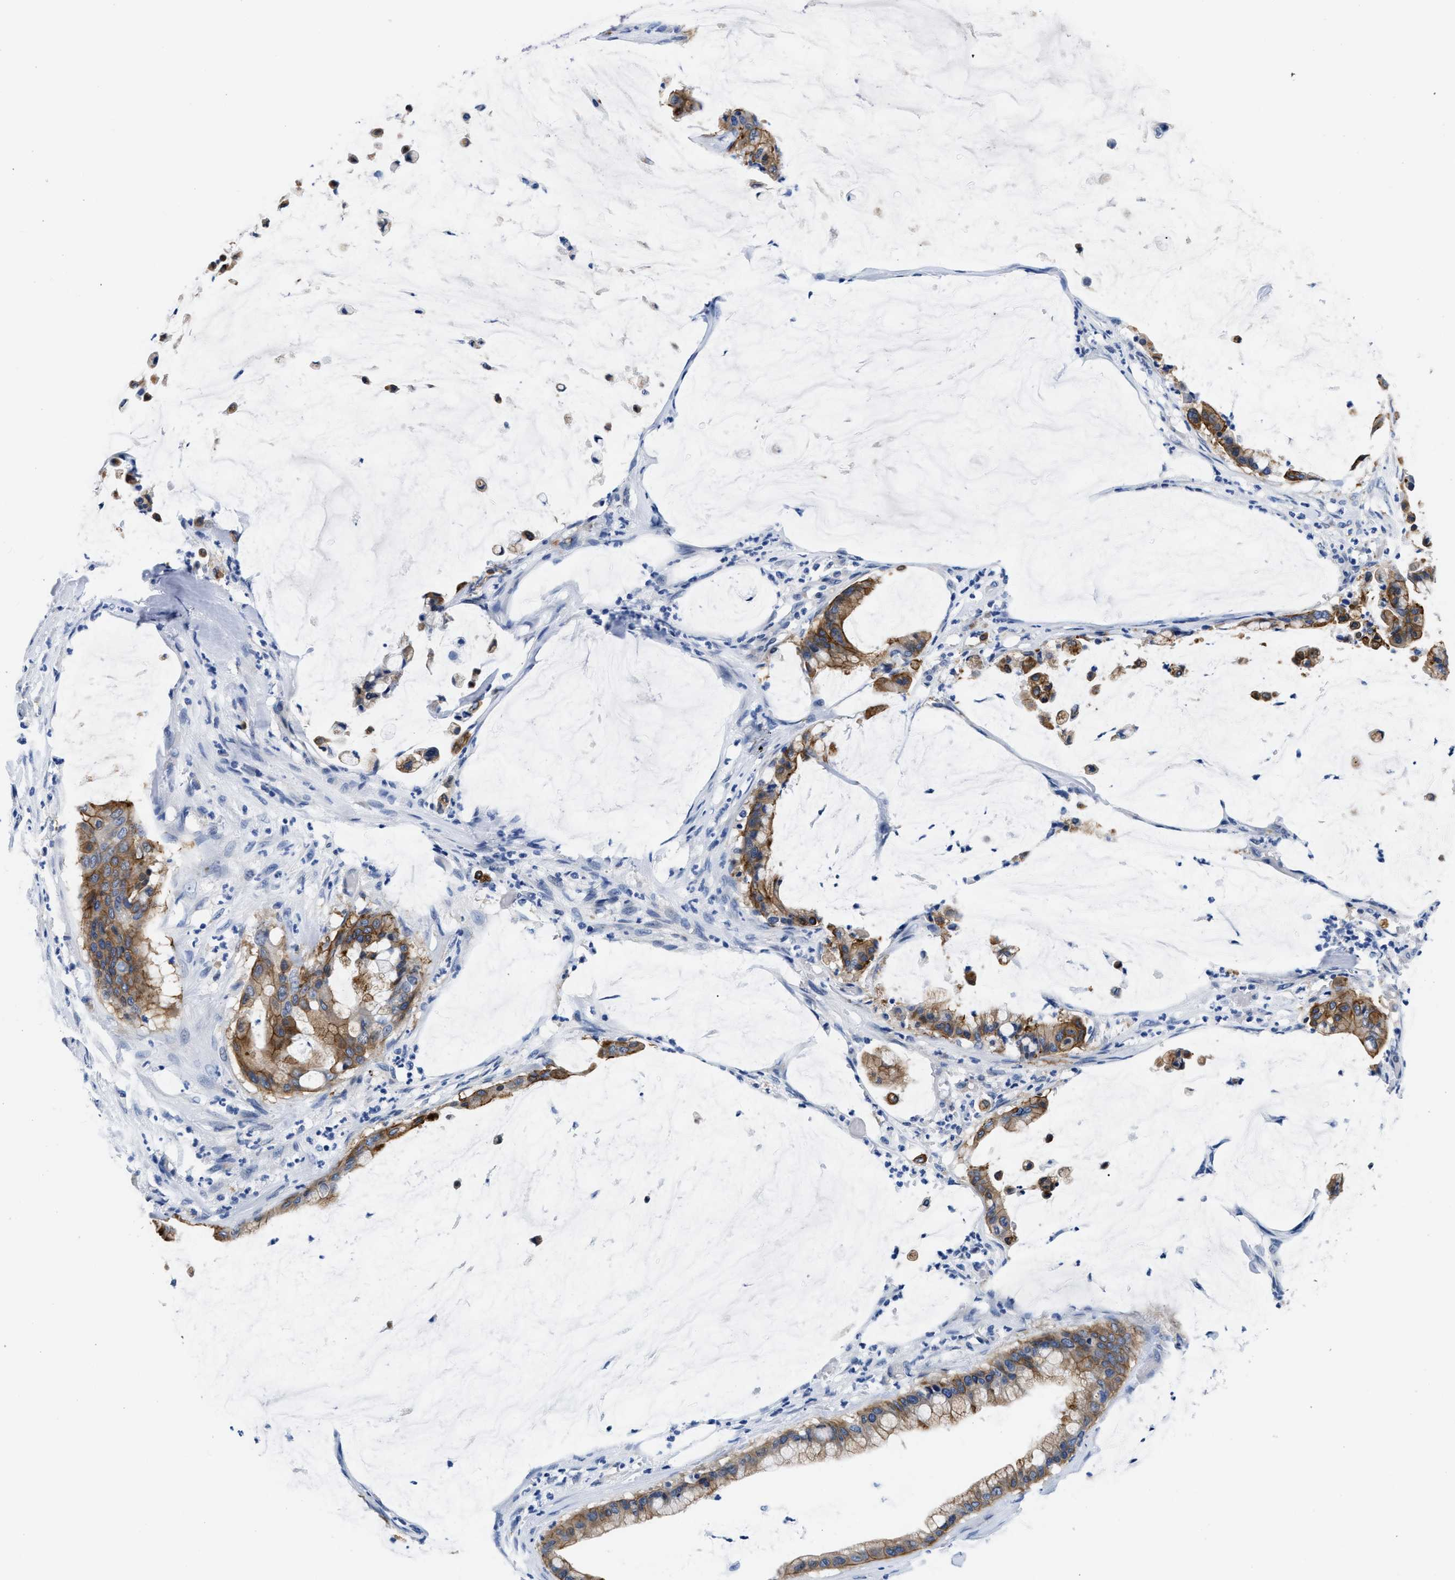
{"staining": {"intensity": "moderate", "quantity": ">75%", "location": "cytoplasmic/membranous"}, "tissue": "pancreatic cancer", "cell_type": "Tumor cells", "image_type": "cancer", "snomed": [{"axis": "morphology", "description": "Adenocarcinoma, NOS"}, {"axis": "topography", "description": "Pancreas"}], "caption": "Tumor cells show medium levels of moderate cytoplasmic/membranous positivity in approximately >75% of cells in adenocarcinoma (pancreatic).", "gene": "TRIM29", "patient": {"sex": "male", "age": 41}}